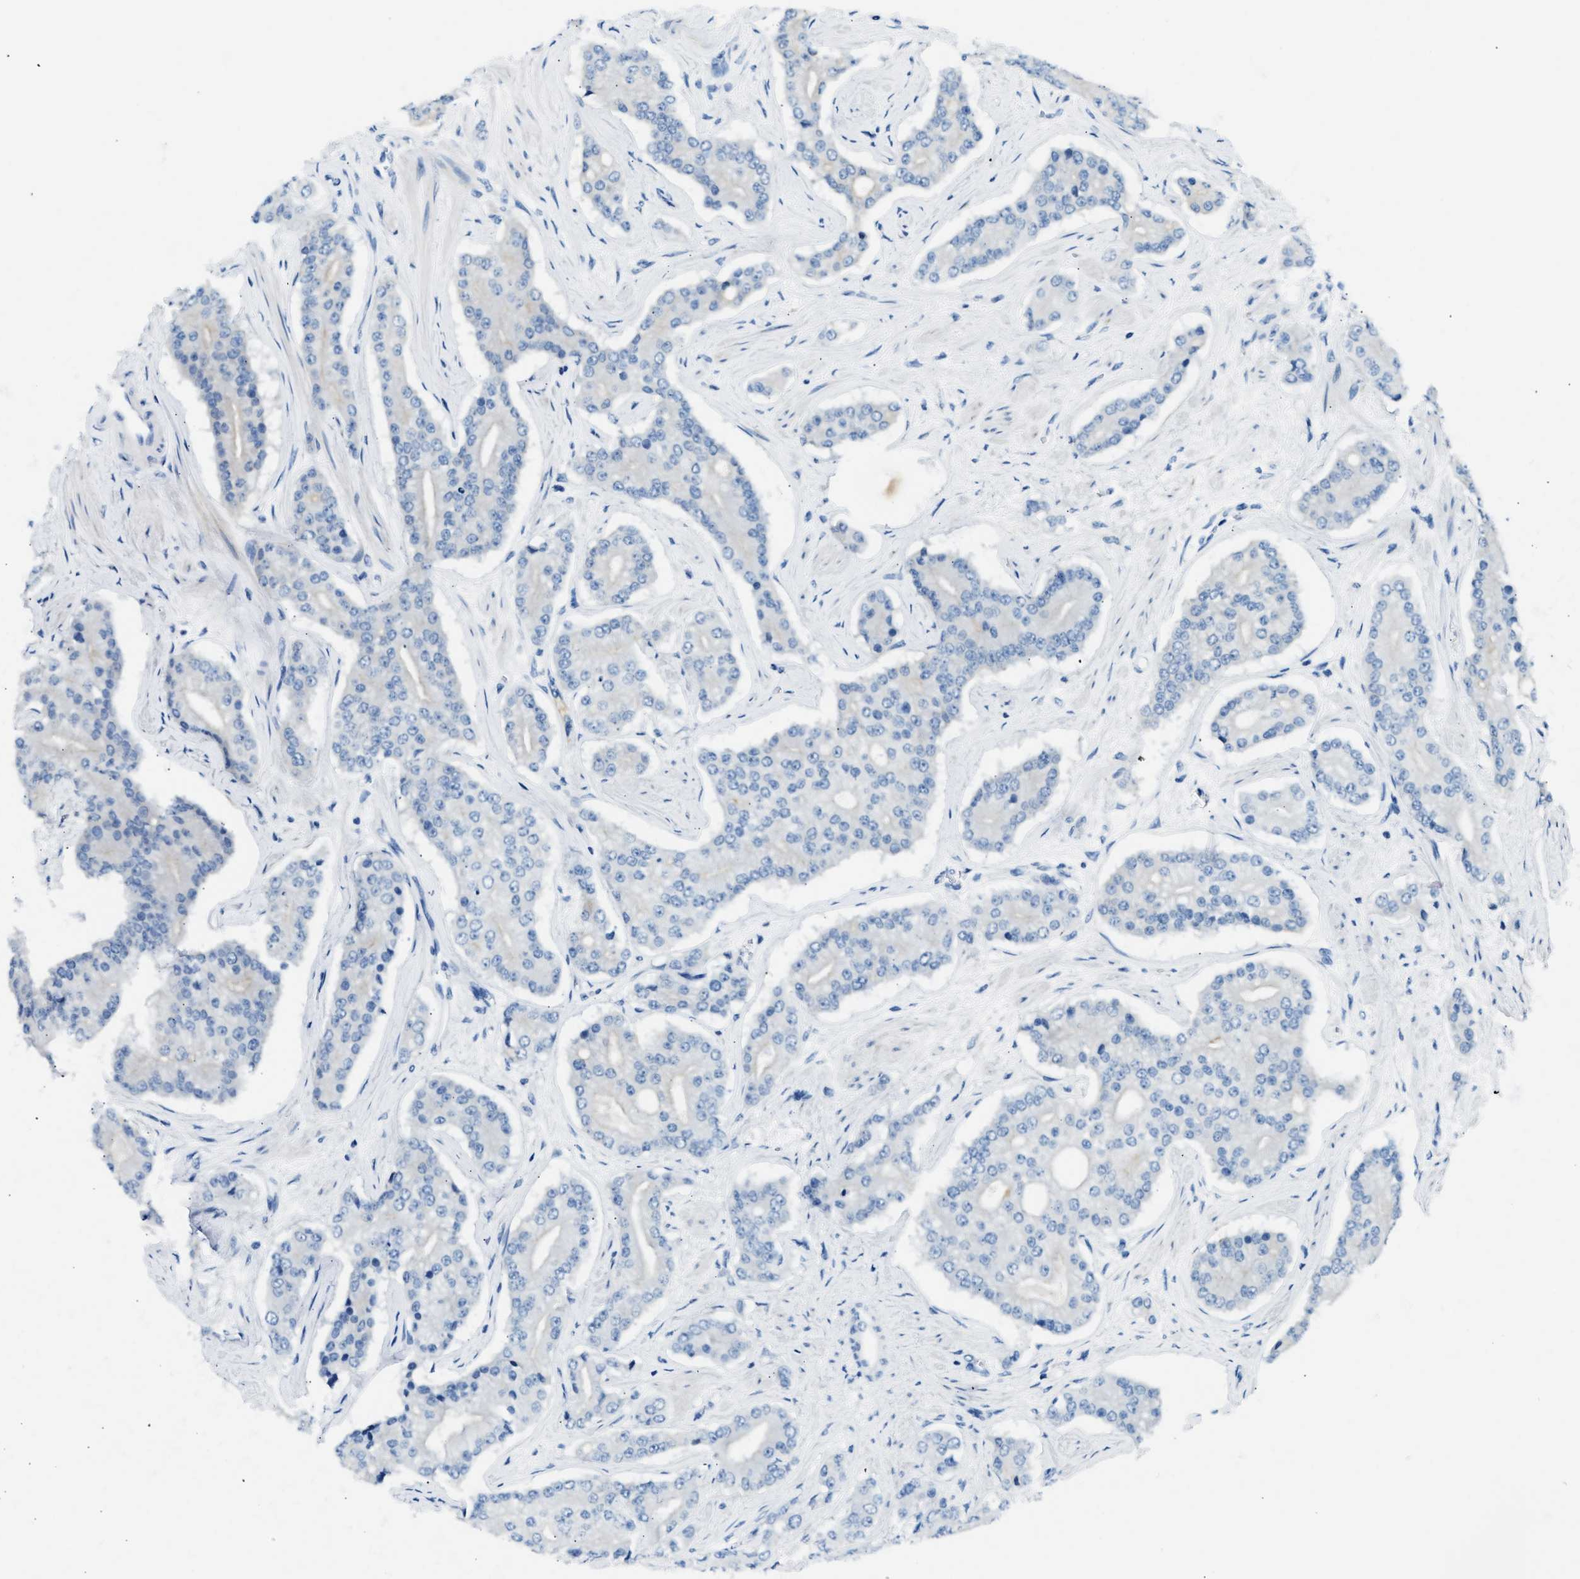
{"staining": {"intensity": "negative", "quantity": "none", "location": "none"}, "tissue": "prostate cancer", "cell_type": "Tumor cells", "image_type": "cancer", "snomed": [{"axis": "morphology", "description": "Adenocarcinoma, High grade"}, {"axis": "topography", "description": "Prostate"}], "caption": "A high-resolution image shows immunohistochemistry staining of adenocarcinoma (high-grade) (prostate), which exhibits no significant positivity in tumor cells. (Stains: DAB IHC with hematoxylin counter stain, Microscopy: brightfield microscopy at high magnification).", "gene": "CLDN18", "patient": {"sex": "male", "age": 71}}